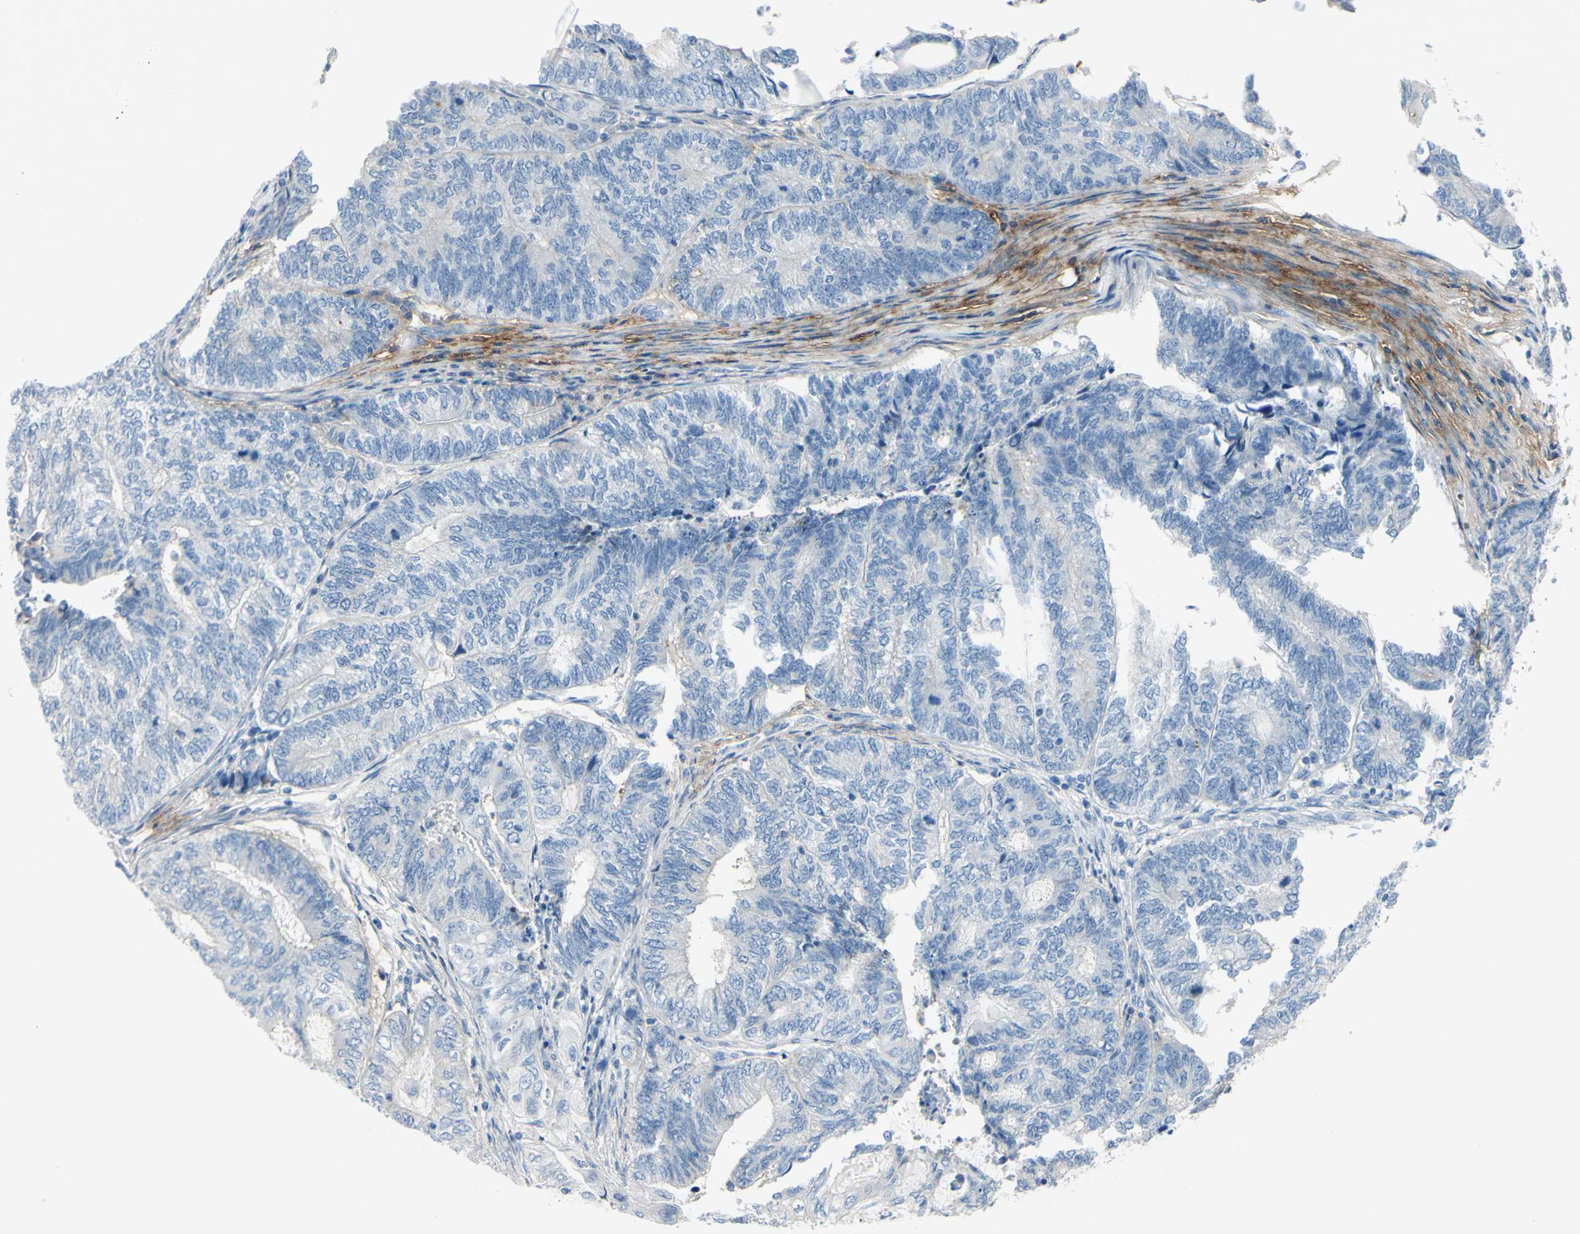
{"staining": {"intensity": "negative", "quantity": "none", "location": "none"}, "tissue": "endometrial cancer", "cell_type": "Tumor cells", "image_type": "cancer", "snomed": [{"axis": "morphology", "description": "Adenocarcinoma, NOS"}, {"axis": "topography", "description": "Uterus"}, {"axis": "topography", "description": "Endometrium"}], "caption": "DAB immunohistochemical staining of endometrial cancer (adenocarcinoma) displays no significant expression in tumor cells.", "gene": "NCBP2L", "patient": {"sex": "female", "age": 70}}